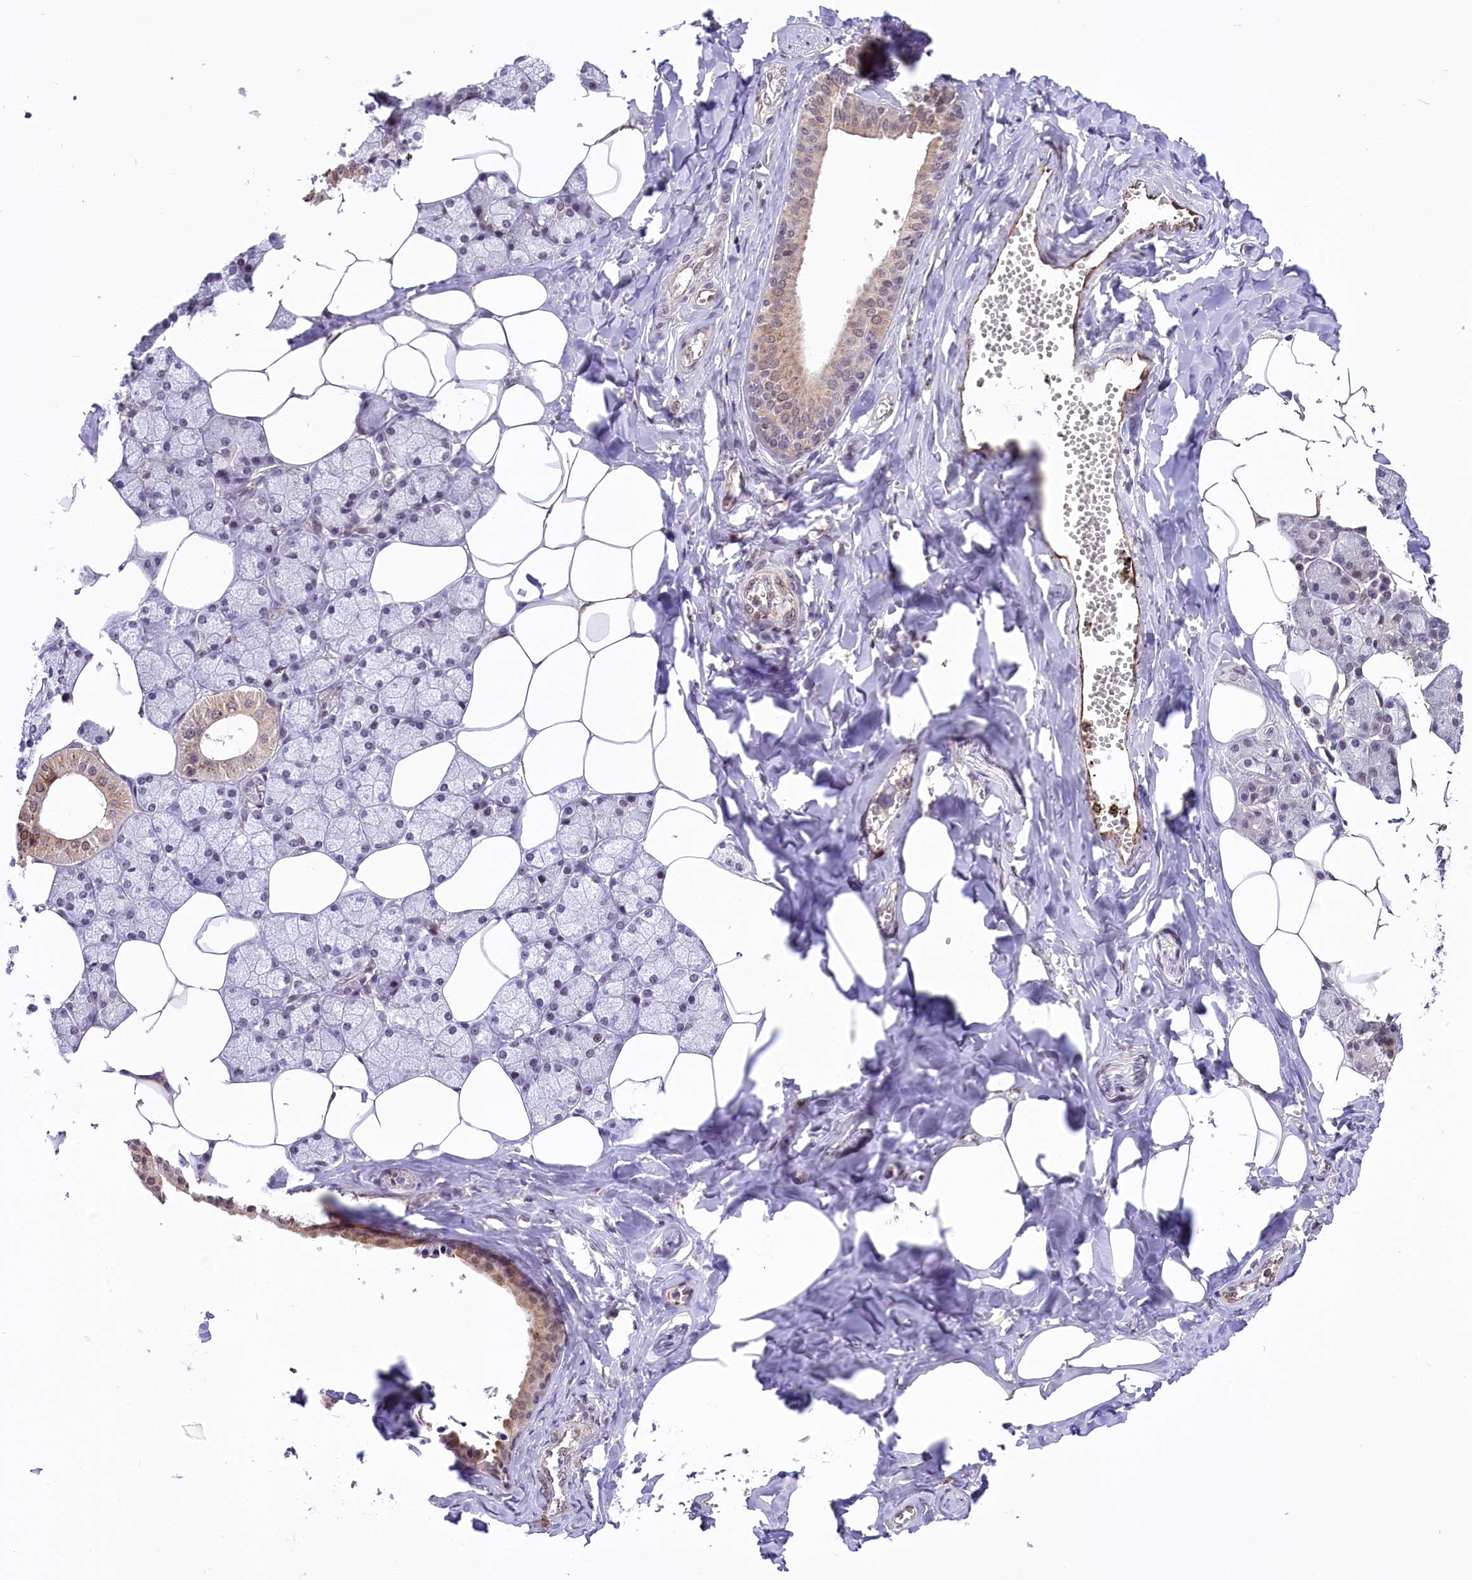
{"staining": {"intensity": "moderate", "quantity": "<25%", "location": "cytoplasmic/membranous,nuclear"}, "tissue": "salivary gland", "cell_type": "Glandular cells", "image_type": "normal", "snomed": [{"axis": "morphology", "description": "Normal tissue, NOS"}, {"axis": "topography", "description": "Salivary gland"}], "caption": "Benign salivary gland reveals moderate cytoplasmic/membranous,nuclear positivity in about <25% of glandular cells, visualized by immunohistochemistry. The staining was performed using DAB (3,3'-diaminobenzidine), with brown indicating positive protein expression. Nuclei are stained blue with hematoxylin.", "gene": "MRPL54", "patient": {"sex": "male", "age": 62}}